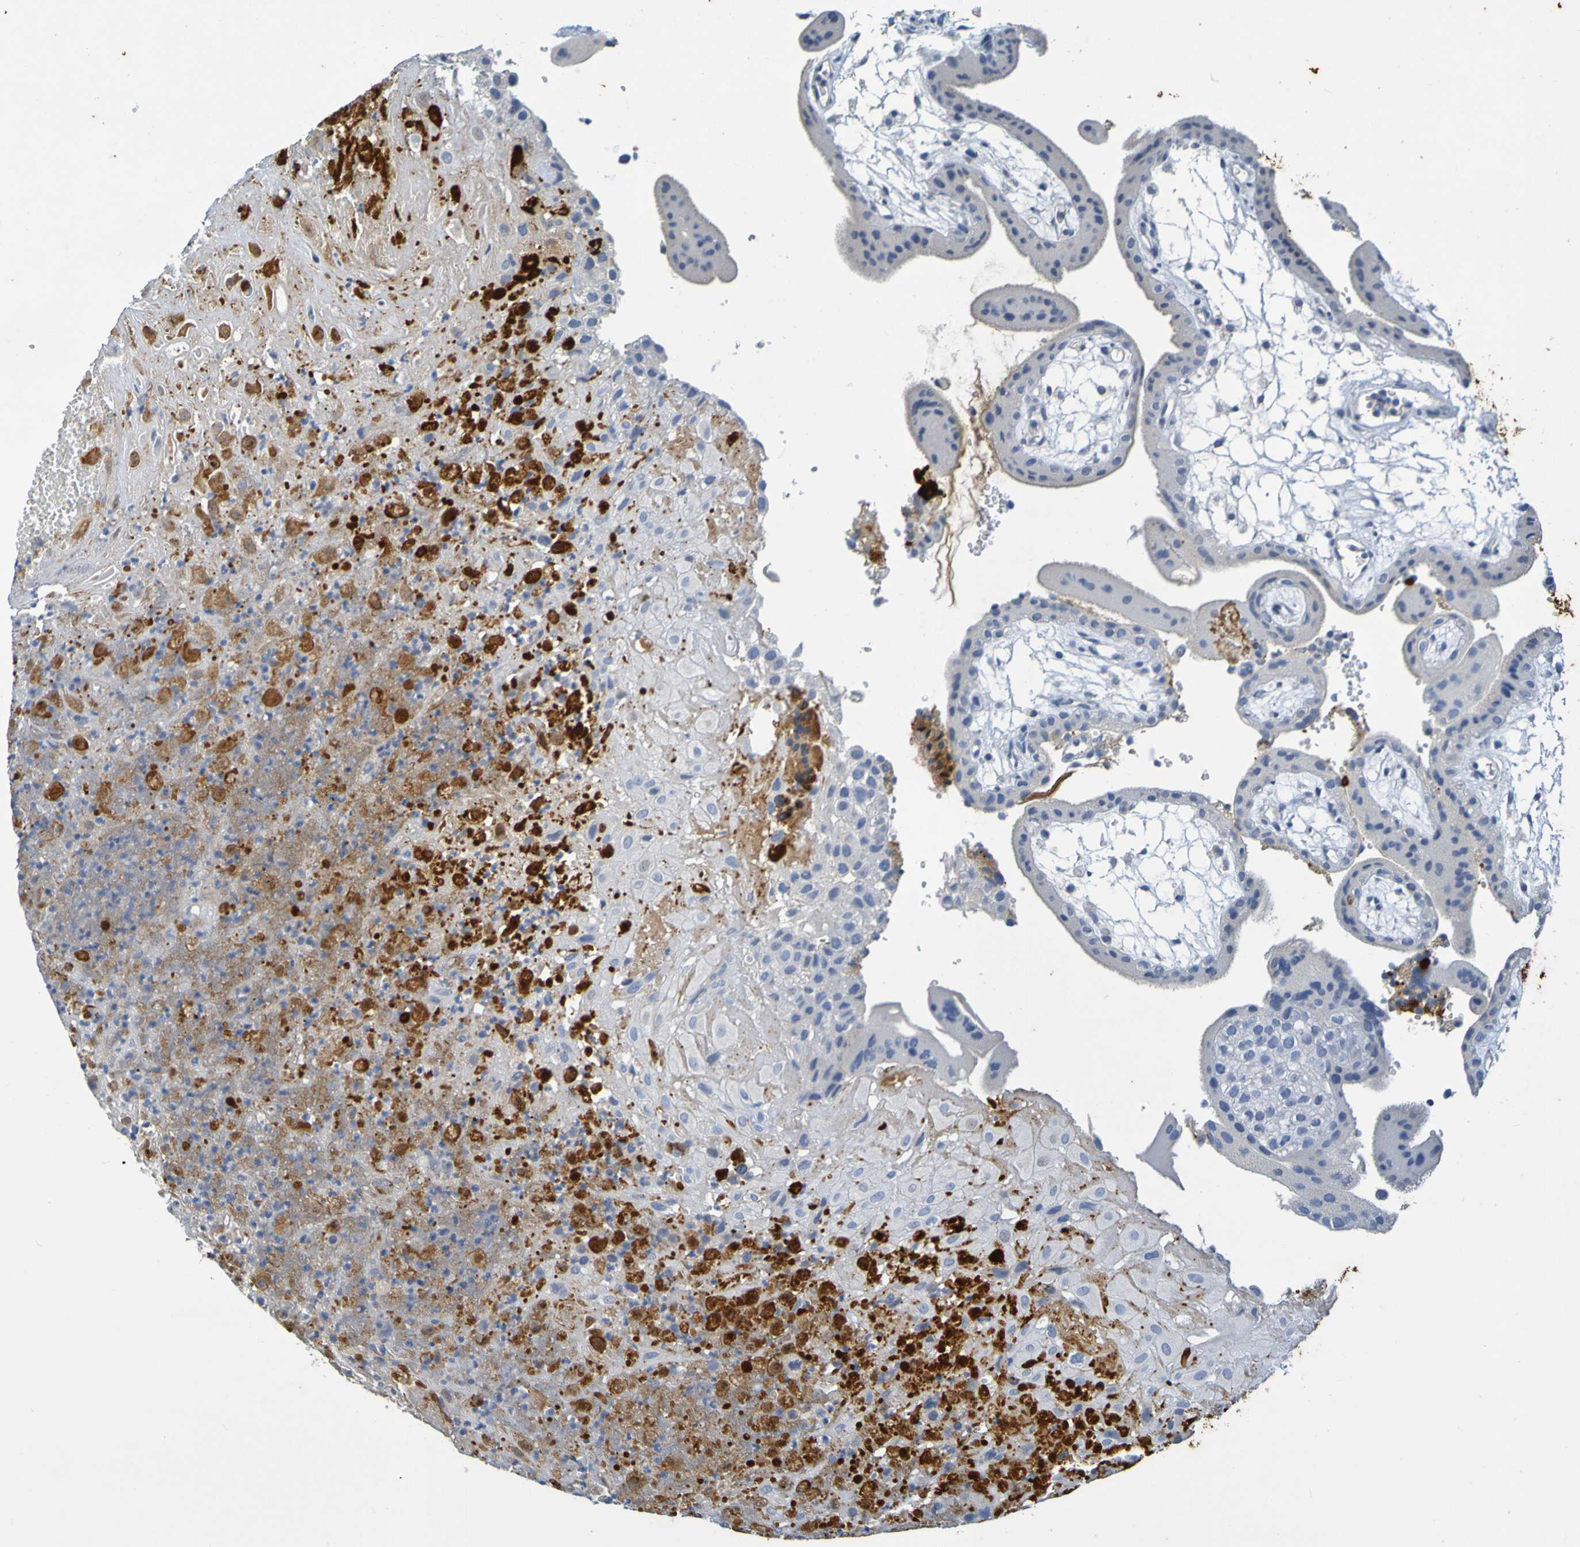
{"staining": {"intensity": "negative", "quantity": "none", "location": "none"}, "tissue": "placenta", "cell_type": "Decidual cells", "image_type": "normal", "snomed": [{"axis": "morphology", "description": "Normal tissue, NOS"}, {"axis": "topography", "description": "Placenta"}], "caption": "The histopathology image exhibits no significant expression in decidual cells of placenta. (DAB (3,3'-diaminobenzidine) immunohistochemistry with hematoxylin counter stain).", "gene": "IL10", "patient": {"sex": "female", "age": 18}}